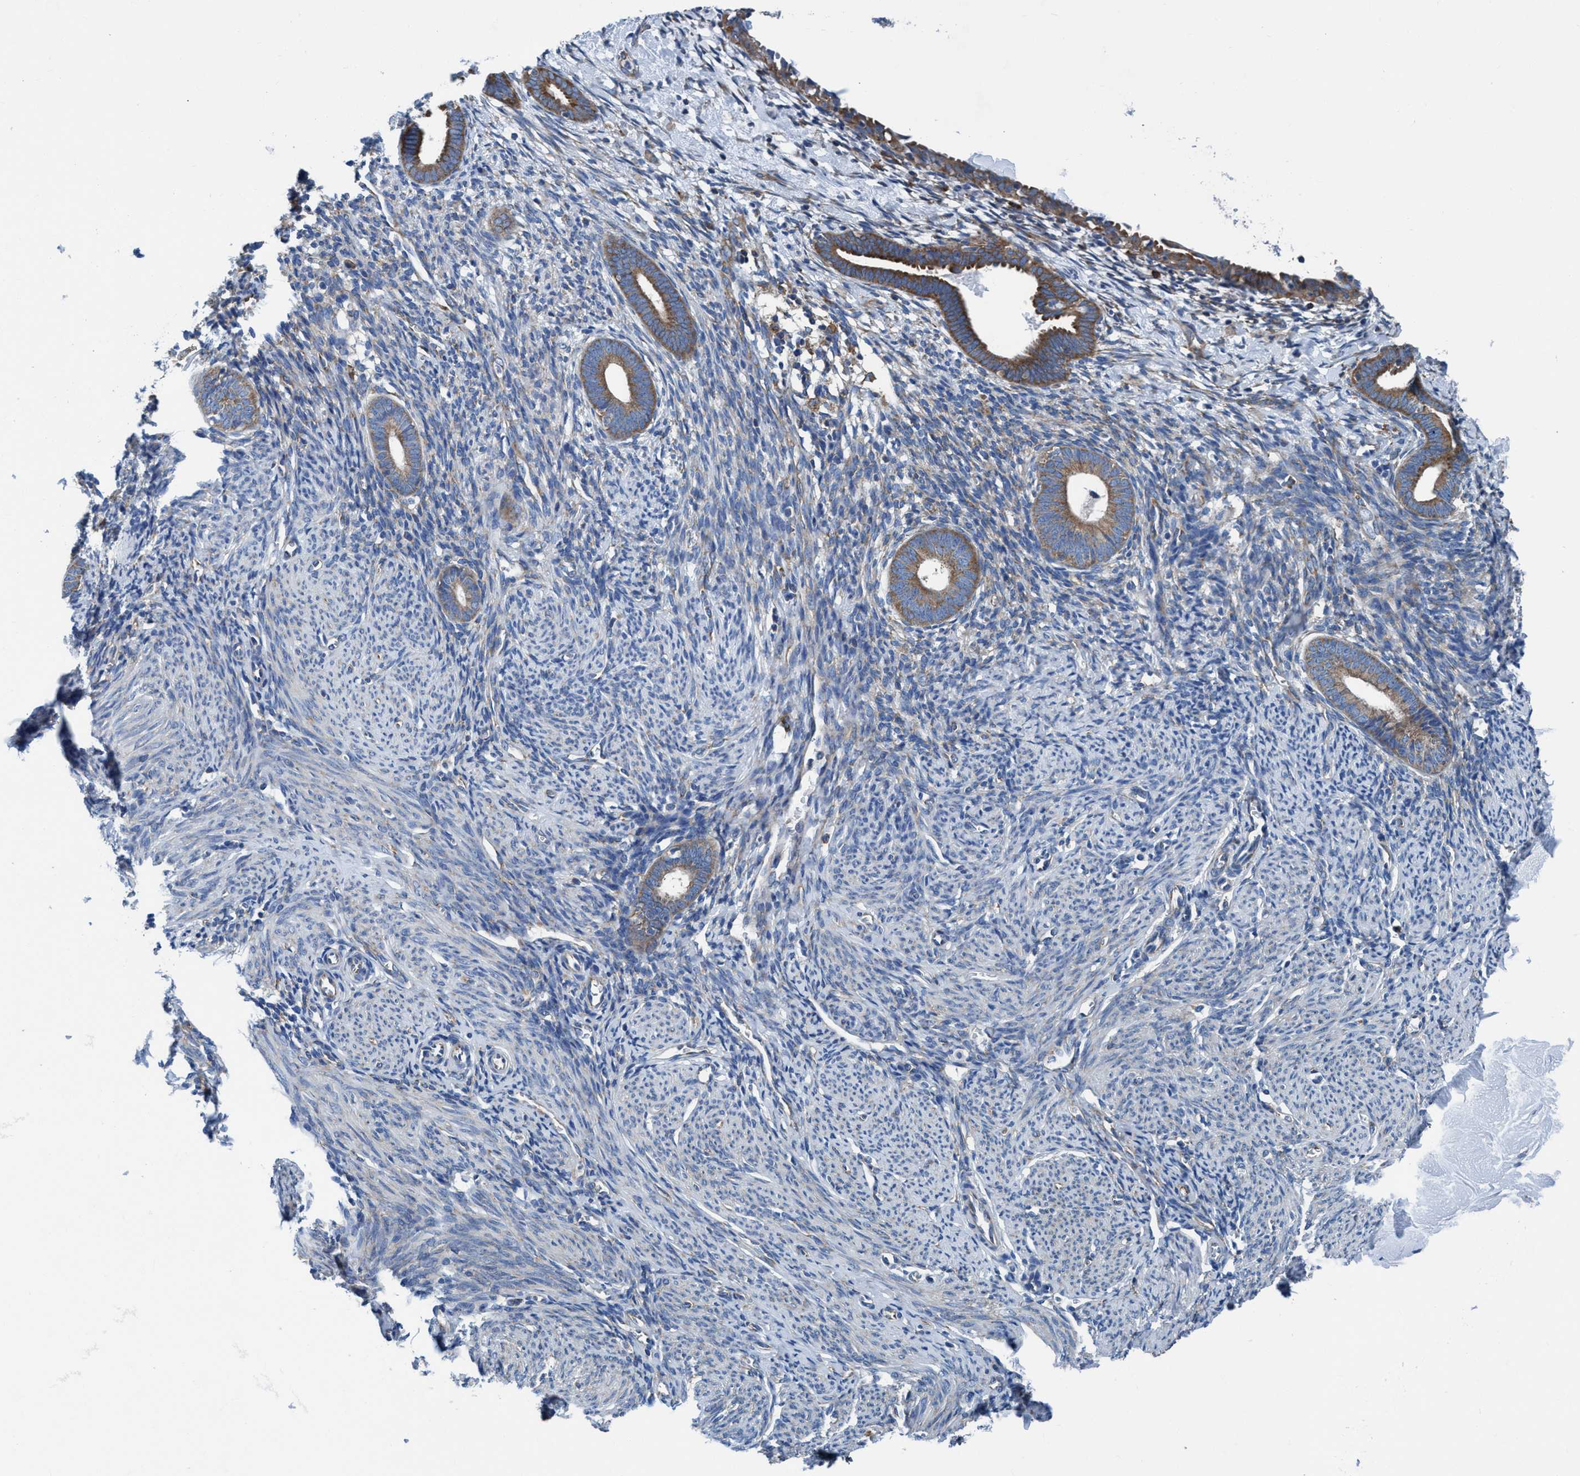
{"staining": {"intensity": "negative", "quantity": "none", "location": "none"}, "tissue": "endometrium", "cell_type": "Cells in endometrial stroma", "image_type": "normal", "snomed": [{"axis": "morphology", "description": "Normal tissue, NOS"}, {"axis": "morphology", "description": "Adenocarcinoma, NOS"}, {"axis": "topography", "description": "Endometrium"}], "caption": "Histopathology image shows no significant protein expression in cells in endometrial stroma of normal endometrium.", "gene": "NMT1", "patient": {"sex": "female", "age": 57}}